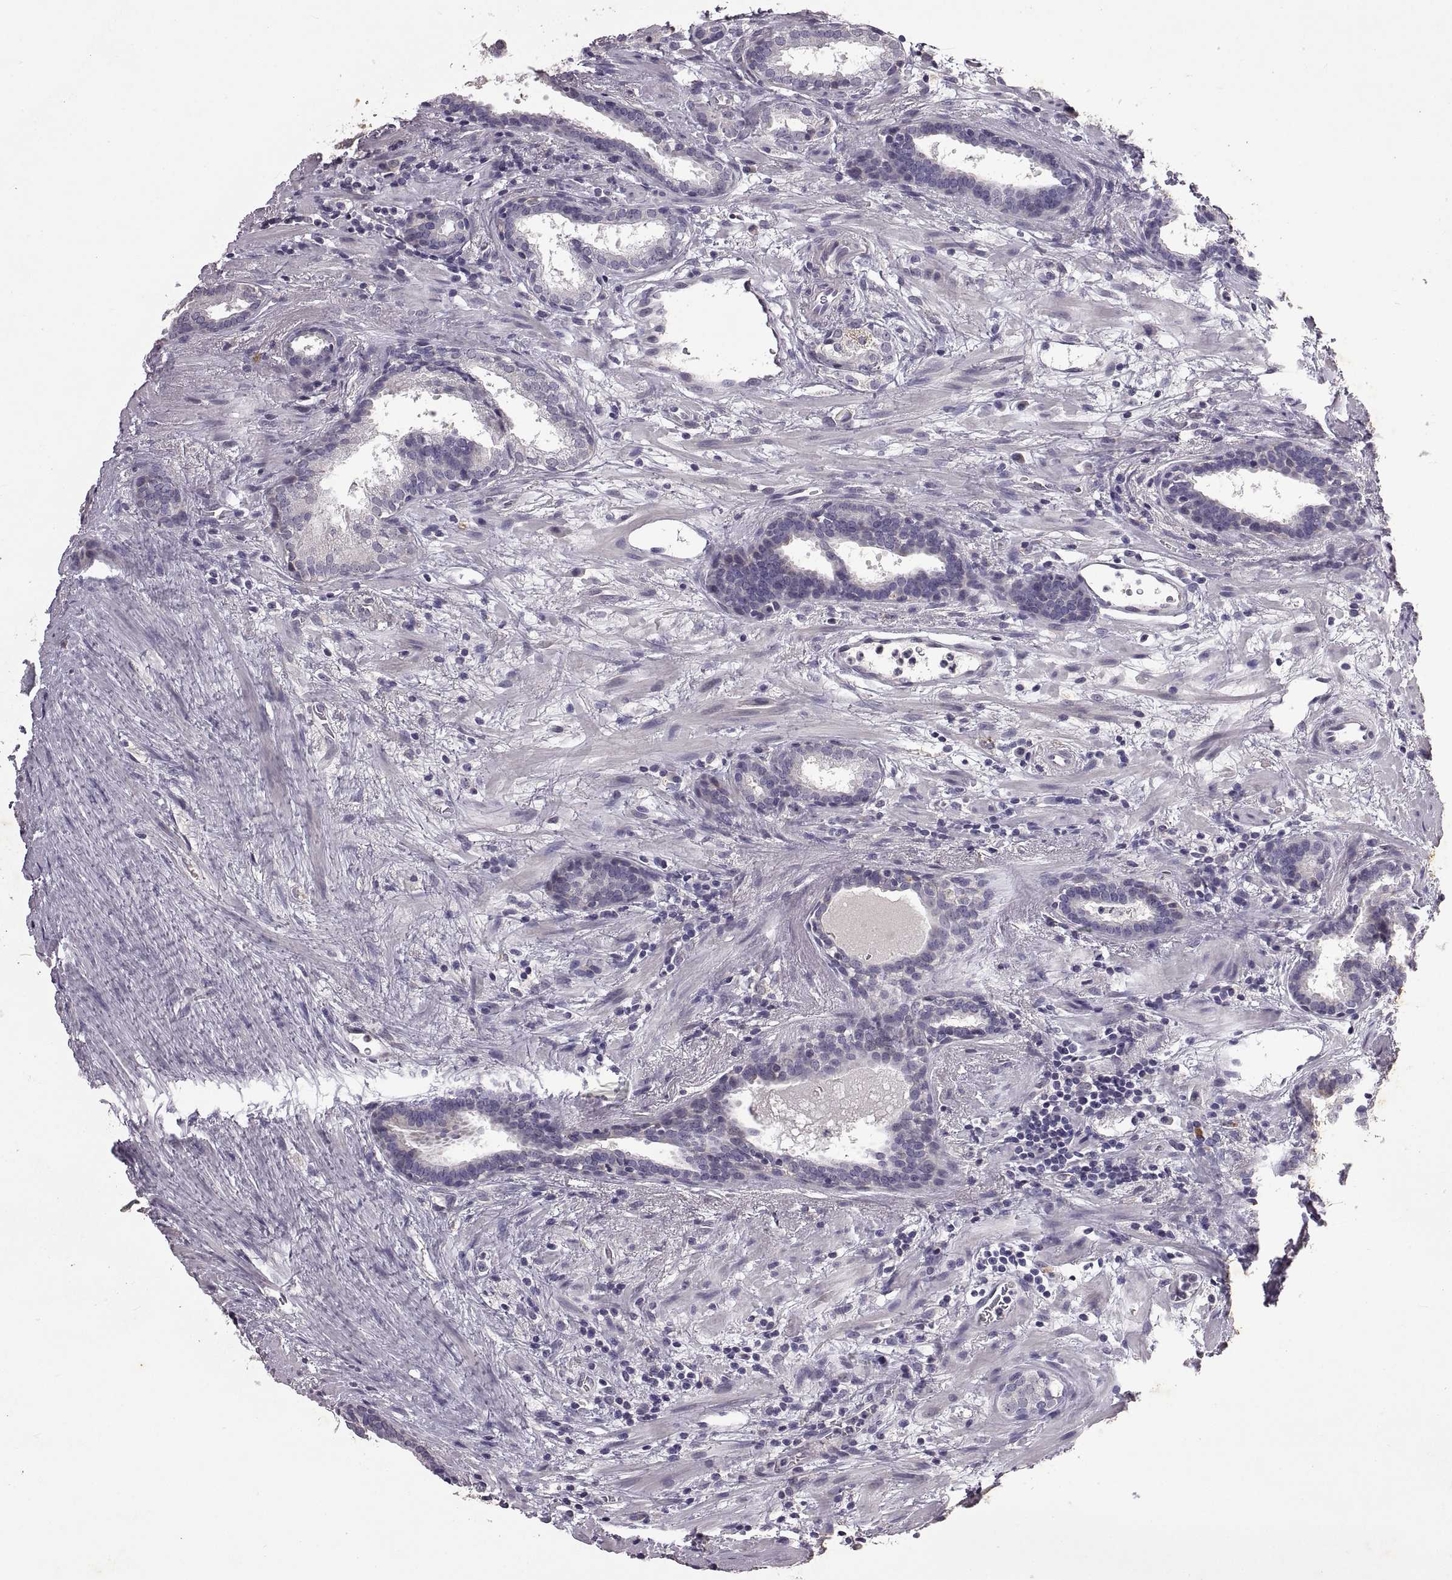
{"staining": {"intensity": "negative", "quantity": "none", "location": "none"}, "tissue": "prostate cancer", "cell_type": "Tumor cells", "image_type": "cancer", "snomed": [{"axis": "morphology", "description": "Adenocarcinoma, NOS"}, {"axis": "topography", "description": "Prostate"}], "caption": "IHC micrograph of human adenocarcinoma (prostate) stained for a protein (brown), which shows no positivity in tumor cells. (Immunohistochemistry (ihc), brightfield microscopy, high magnification).", "gene": "DEFB136", "patient": {"sex": "male", "age": 66}}